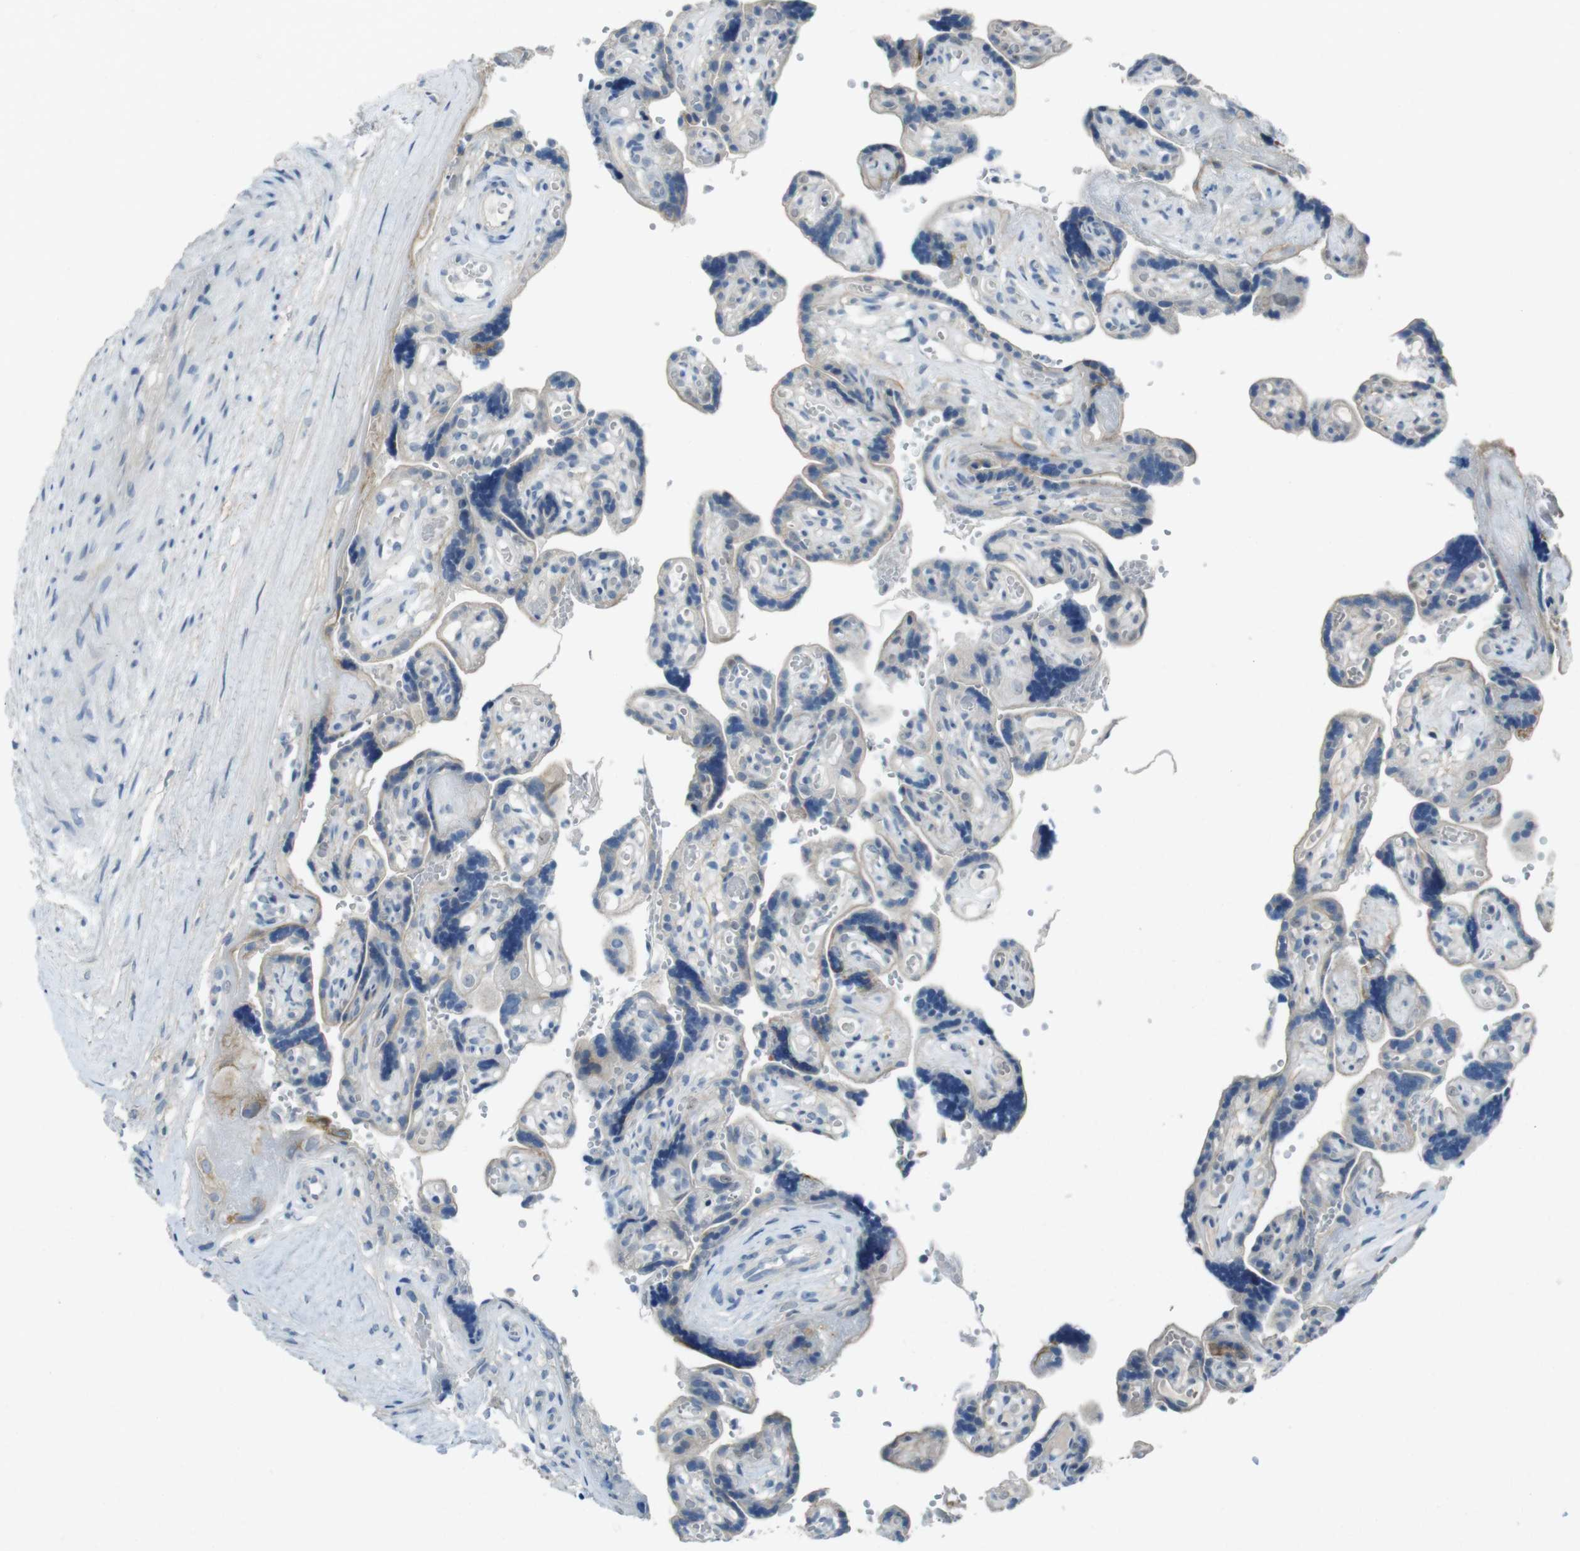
{"staining": {"intensity": "moderate", "quantity": "<25%", "location": "cytoplasmic/membranous"}, "tissue": "placenta", "cell_type": "Decidual cells", "image_type": "normal", "snomed": [{"axis": "morphology", "description": "Normal tissue, NOS"}, {"axis": "topography", "description": "Placenta"}], "caption": "Placenta was stained to show a protein in brown. There is low levels of moderate cytoplasmic/membranous expression in about <25% of decidual cells. The staining is performed using DAB (3,3'-diaminobenzidine) brown chromogen to label protein expression. The nuclei are counter-stained blue using hematoxylin.", "gene": "ENTPD7", "patient": {"sex": "female", "age": 30}}